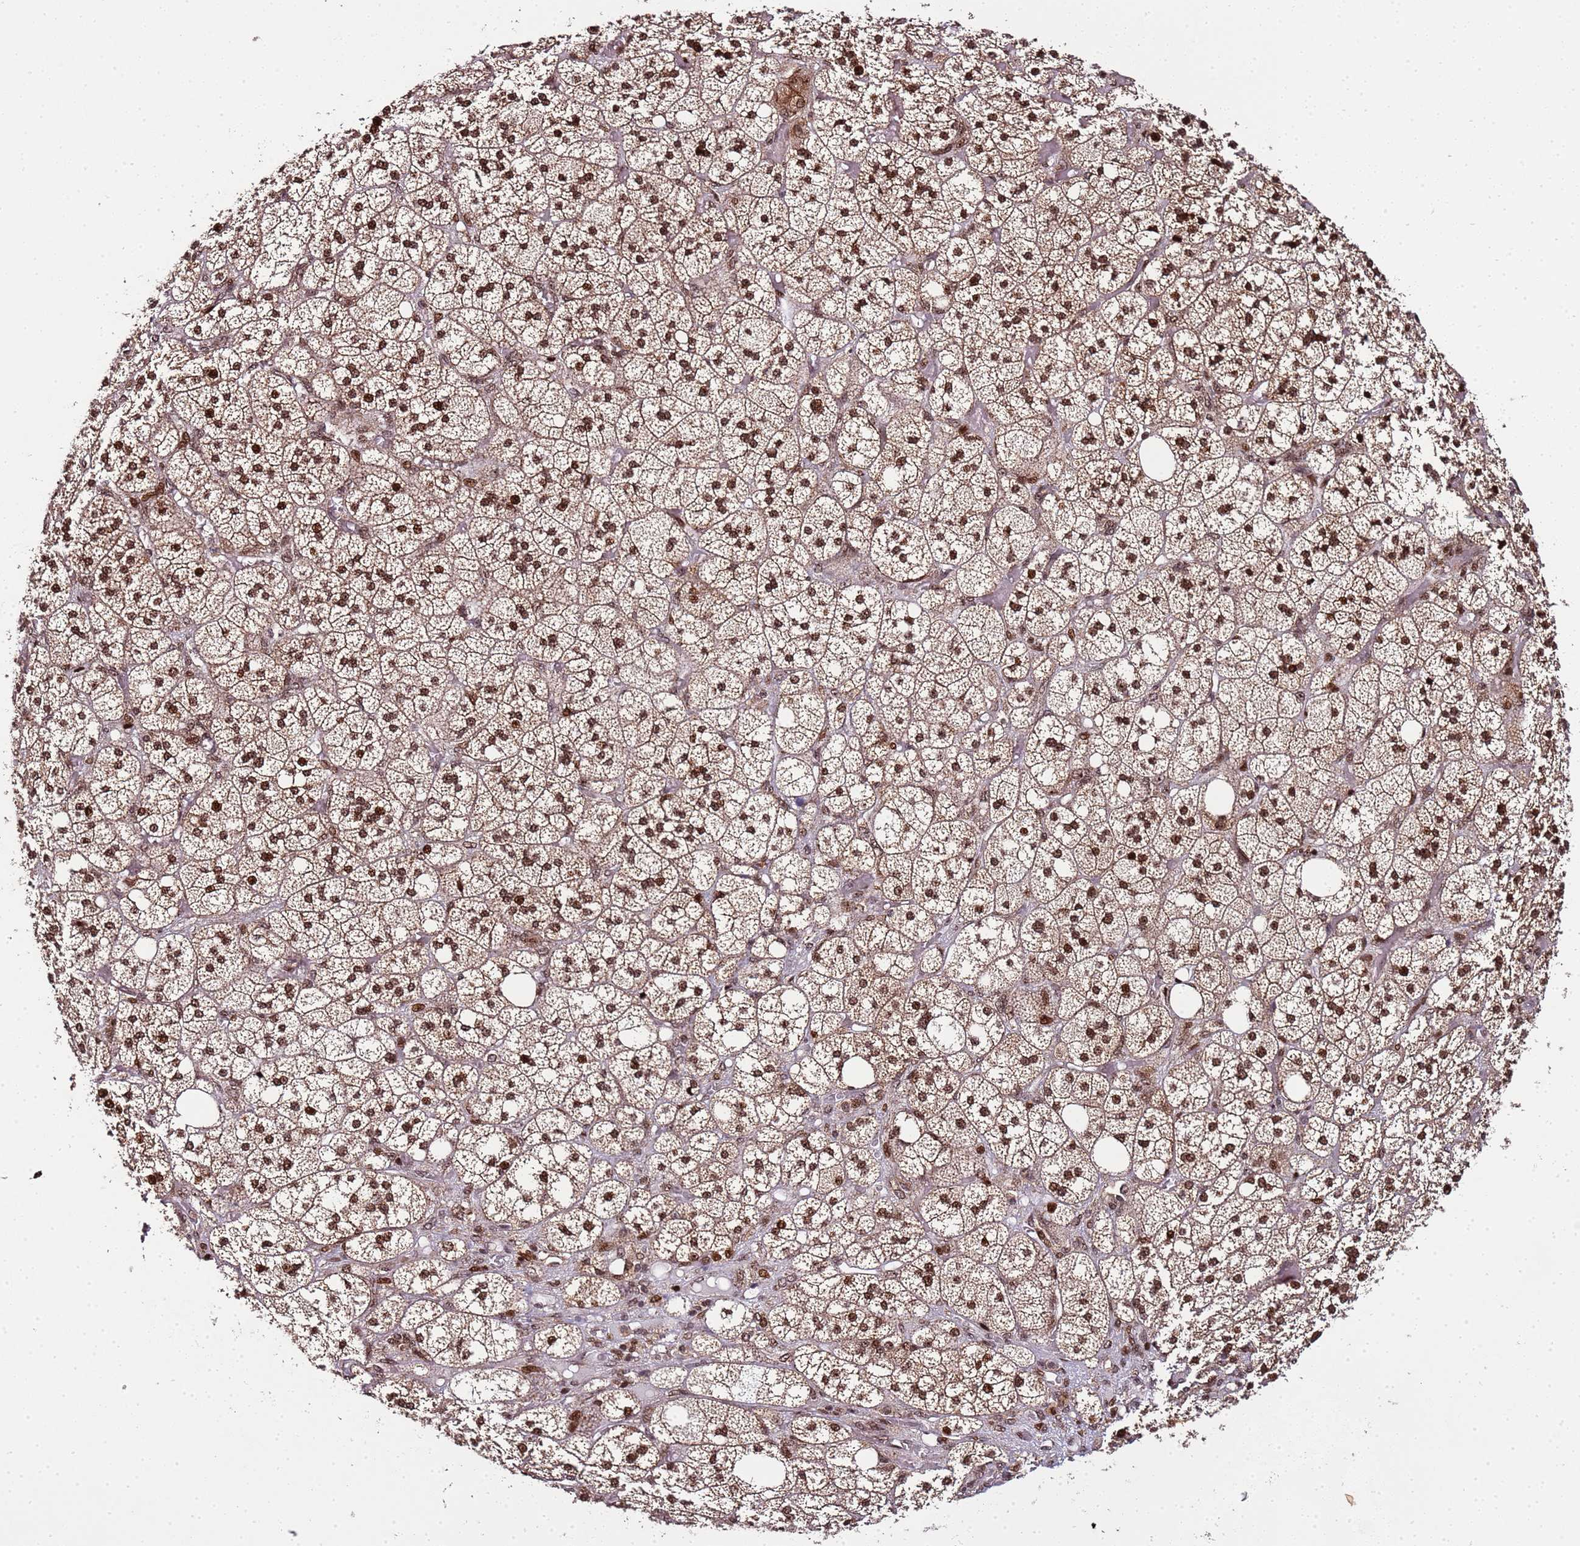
{"staining": {"intensity": "strong", "quantity": ">75%", "location": "cytoplasmic/membranous,nuclear"}, "tissue": "adrenal gland", "cell_type": "Glandular cells", "image_type": "normal", "snomed": [{"axis": "morphology", "description": "Normal tissue, NOS"}, {"axis": "topography", "description": "Adrenal gland"}], "caption": "Strong cytoplasmic/membranous,nuclear staining for a protein is seen in approximately >75% of glandular cells of unremarkable adrenal gland using immunohistochemistry.", "gene": "PEX14", "patient": {"sex": "male", "age": 61}}